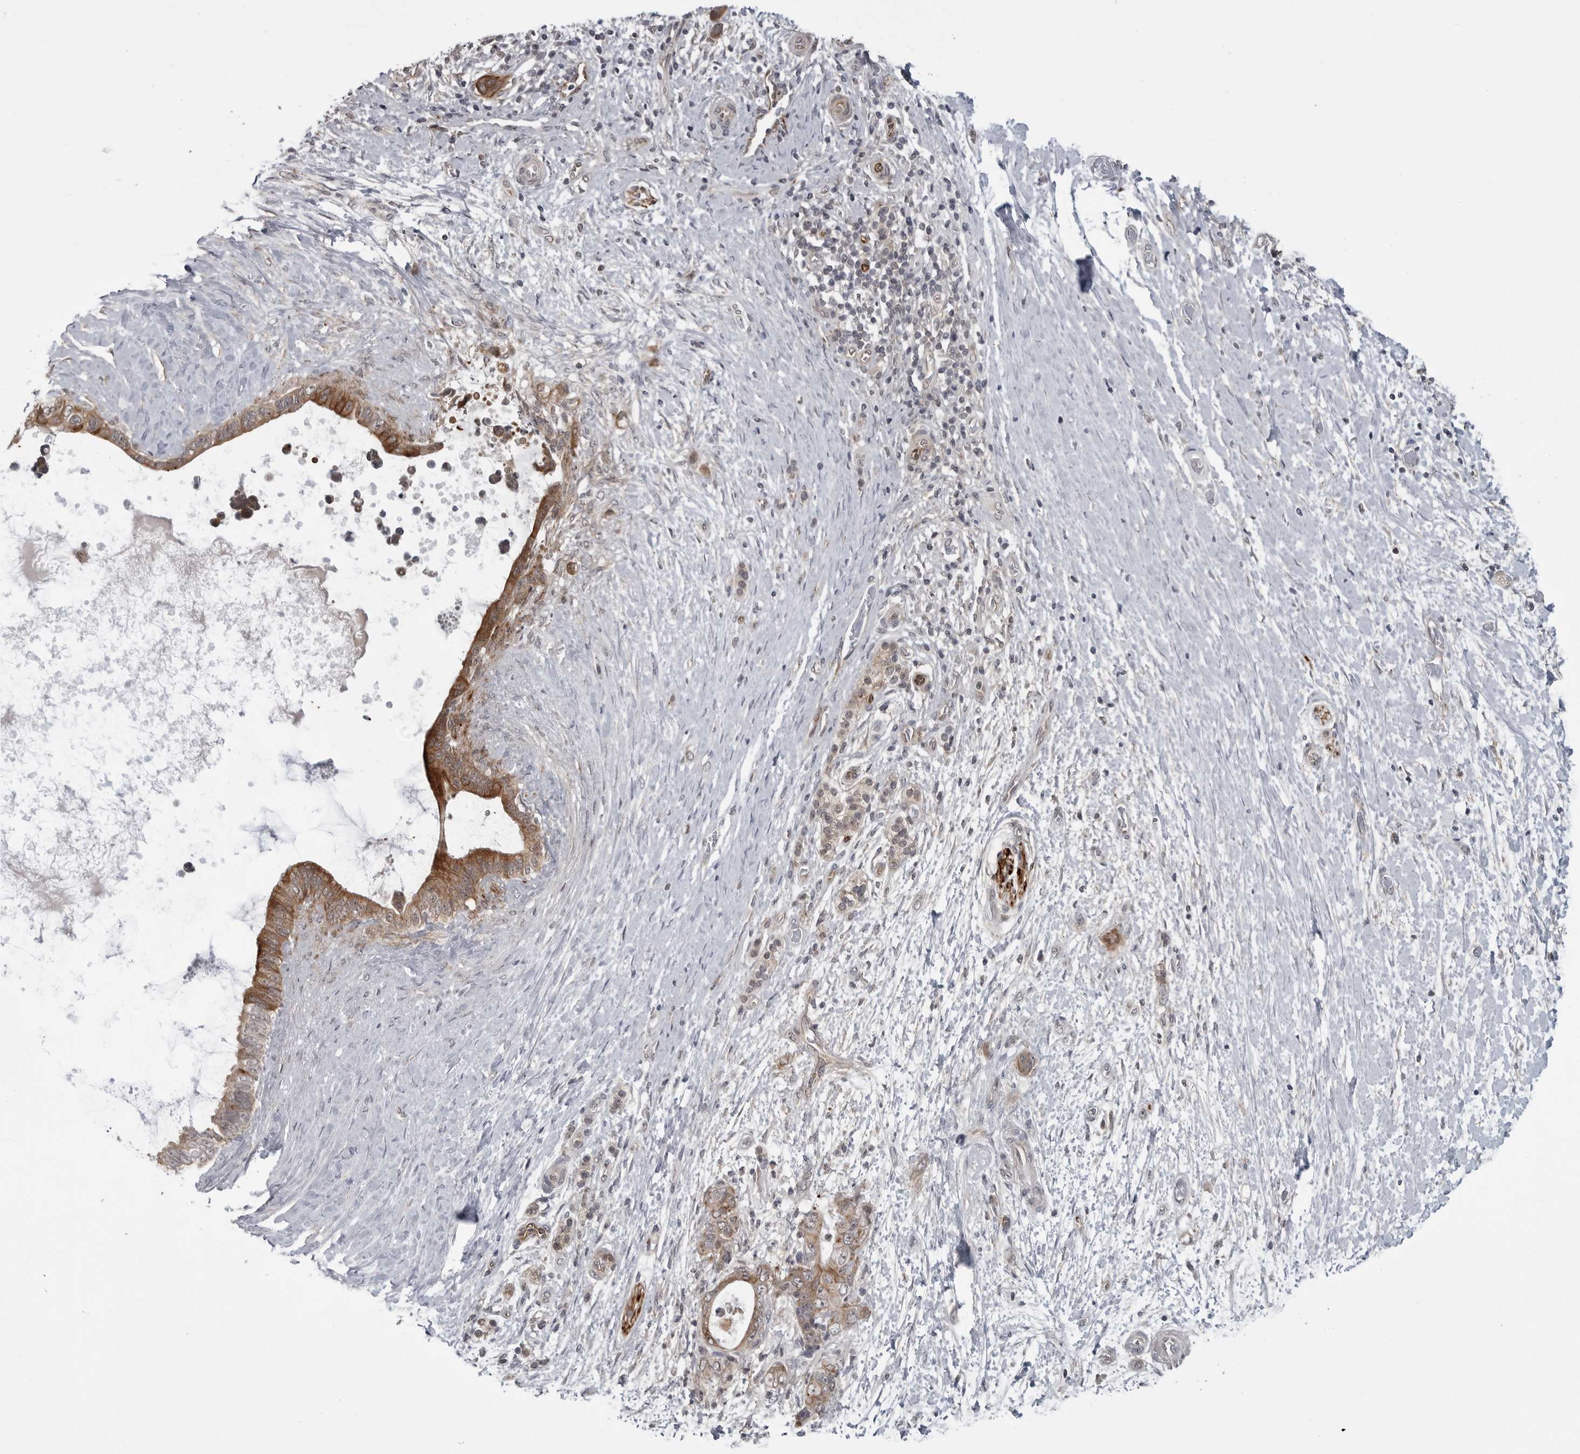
{"staining": {"intensity": "moderate", "quantity": ">75%", "location": "cytoplasmic/membranous"}, "tissue": "pancreatic cancer", "cell_type": "Tumor cells", "image_type": "cancer", "snomed": [{"axis": "morphology", "description": "Adenocarcinoma, NOS"}, {"axis": "topography", "description": "Pancreas"}], "caption": "Immunohistochemistry (IHC) photomicrograph of pancreatic cancer (adenocarcinoma) stained for a protein (brown), which exhibits medium levels of moderate cytoplasmic/membranous positivity in approximately >75% of tumor cells.", "gene": "FAAP100", "patient": {"sex": "female", "age": 72}}